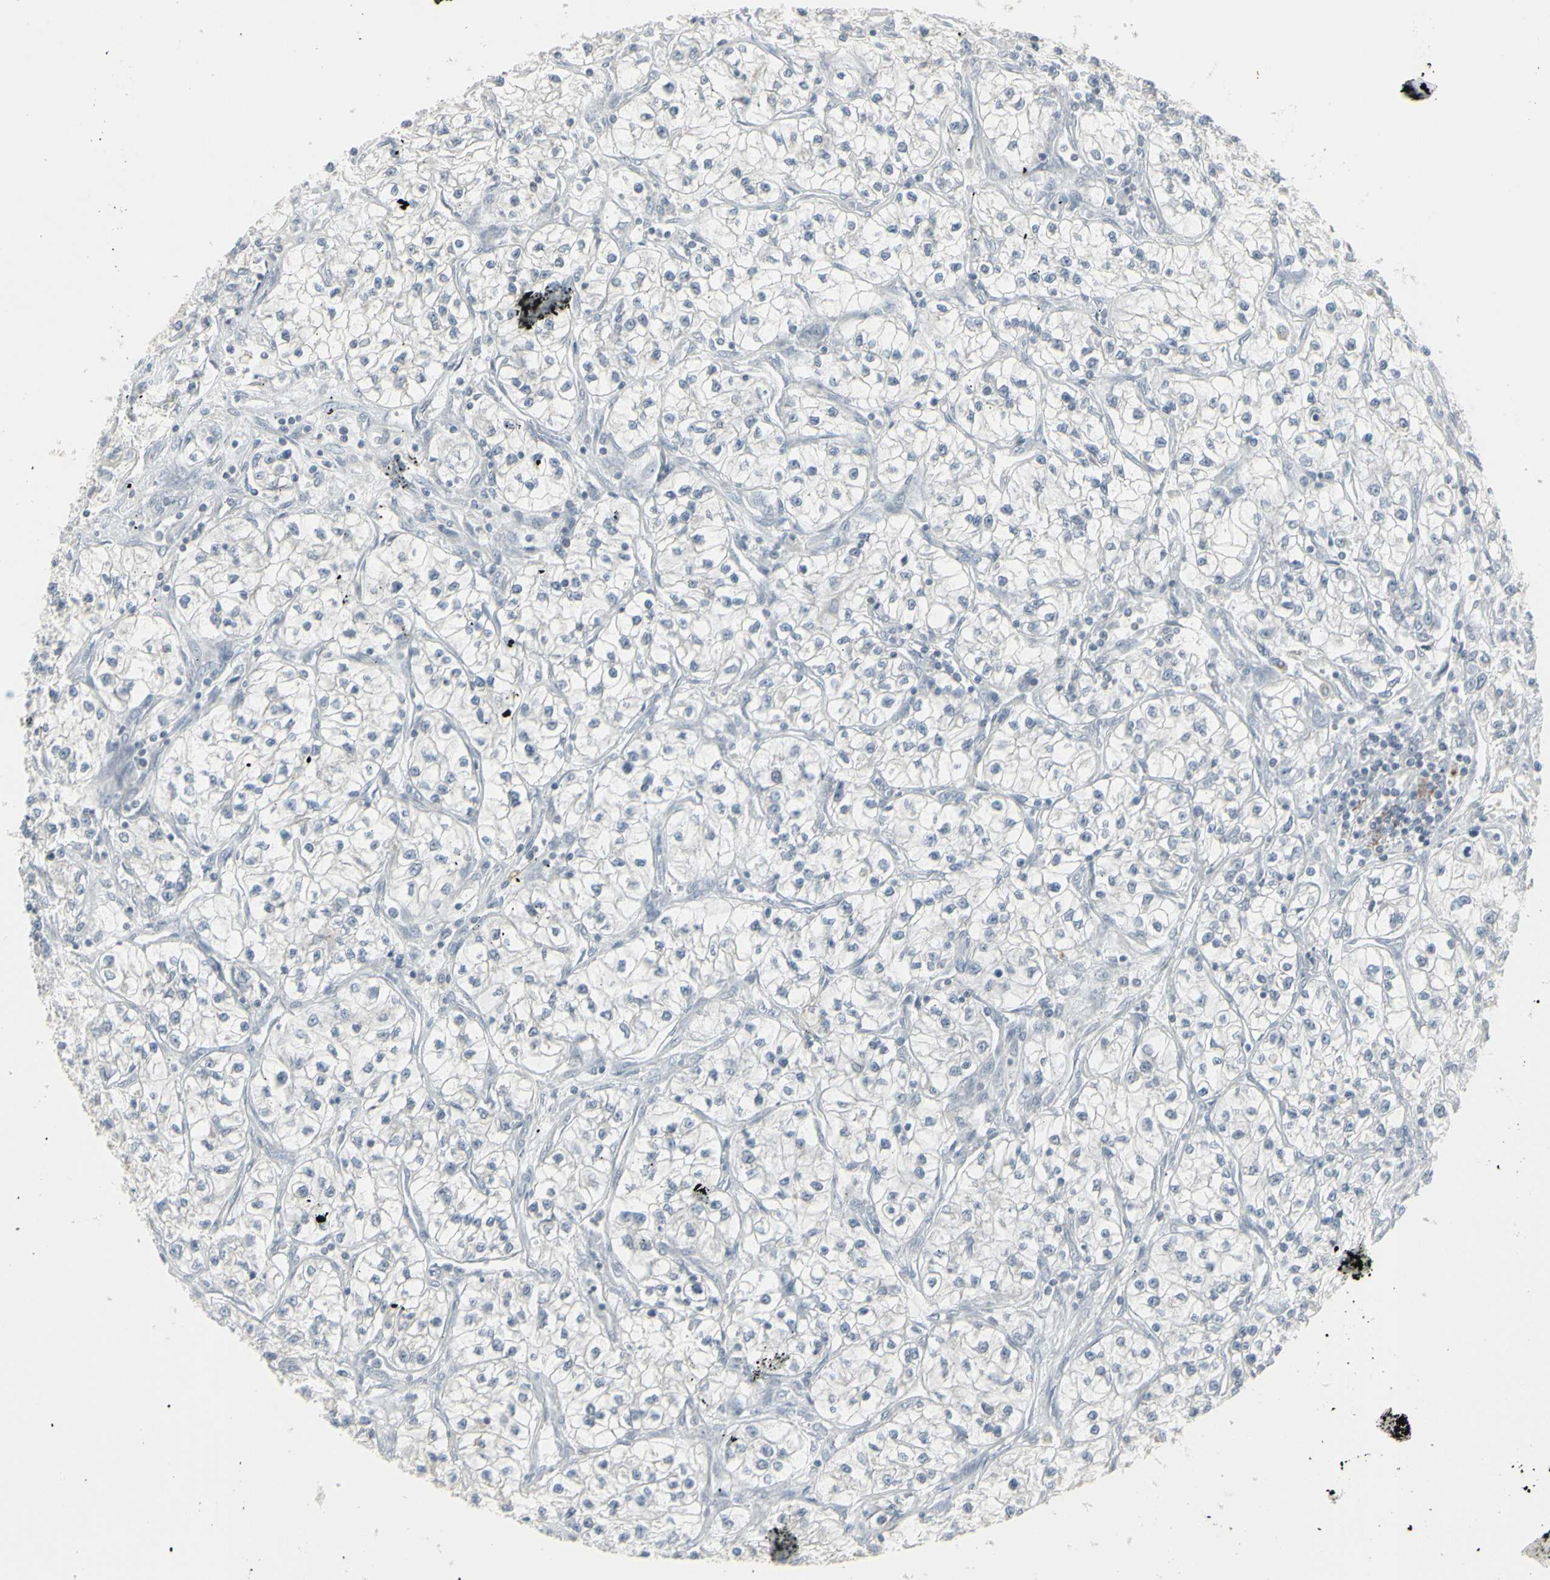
{"staining": {"intensity": "negative", "quantity": "none", "location": "none"}, "tissue": "renal cancer", "cell_type": "Tumor cells", "image_type": "cancer", "snomed": [{"axis": "morphology", "description": "Adenocarcinoma, NOS"}, {"axis": "topography", "description": "Kidney"}], "caption": "This is a histopathology image of IHC staining of renal cancer (adenocarcinoma), which shows no staining in tumor cells. (DAB IHC, high magnification).", "gene": "SAMSN1", "patient": {"sex": "female", "age": 57}}